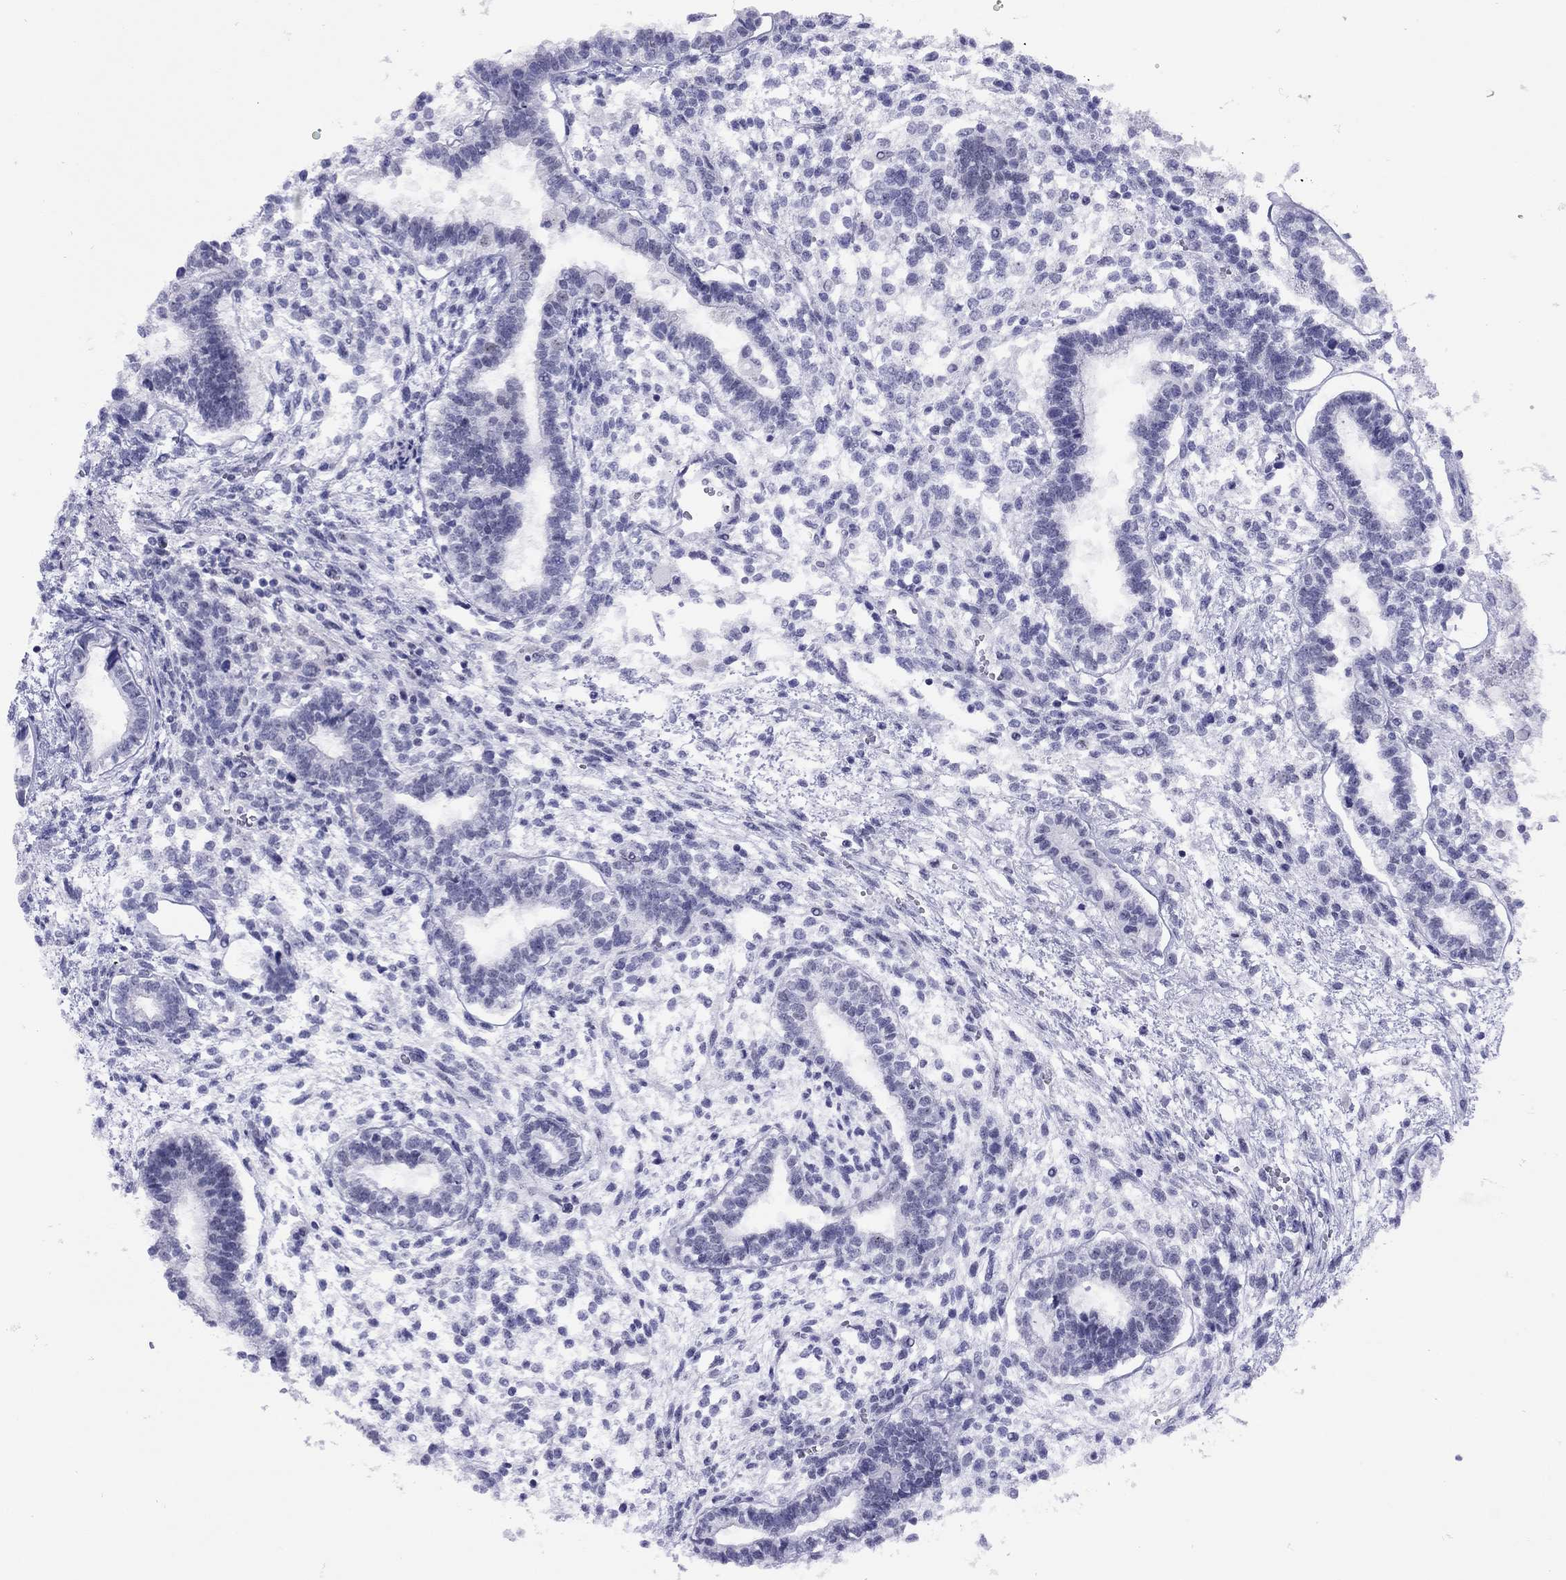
{"staining": {"intensity": "negative", "quantity": "none", "location": "none"}, "tissue": "testis cancer", "cell_type": "Tumor cells", "image_type": "cancer", "snomed": [{"axis": "morphology", "description": "Carcinoma, Embryonal, NOS"}, {"axis": "topography", "description": "Testis"}], "caption": "Micrograph shows no protein staining in tumor cells of testis embryonal carcinoma tissue. (Stains: DAB (3,3'-diaminobenzidine) immunohistochemistry with hematoxylin counter stain, Microscopy: brightfield microscopy at high magnification).", "gene": "LYAR", "patient": {"sex": "male", "age": 37}}